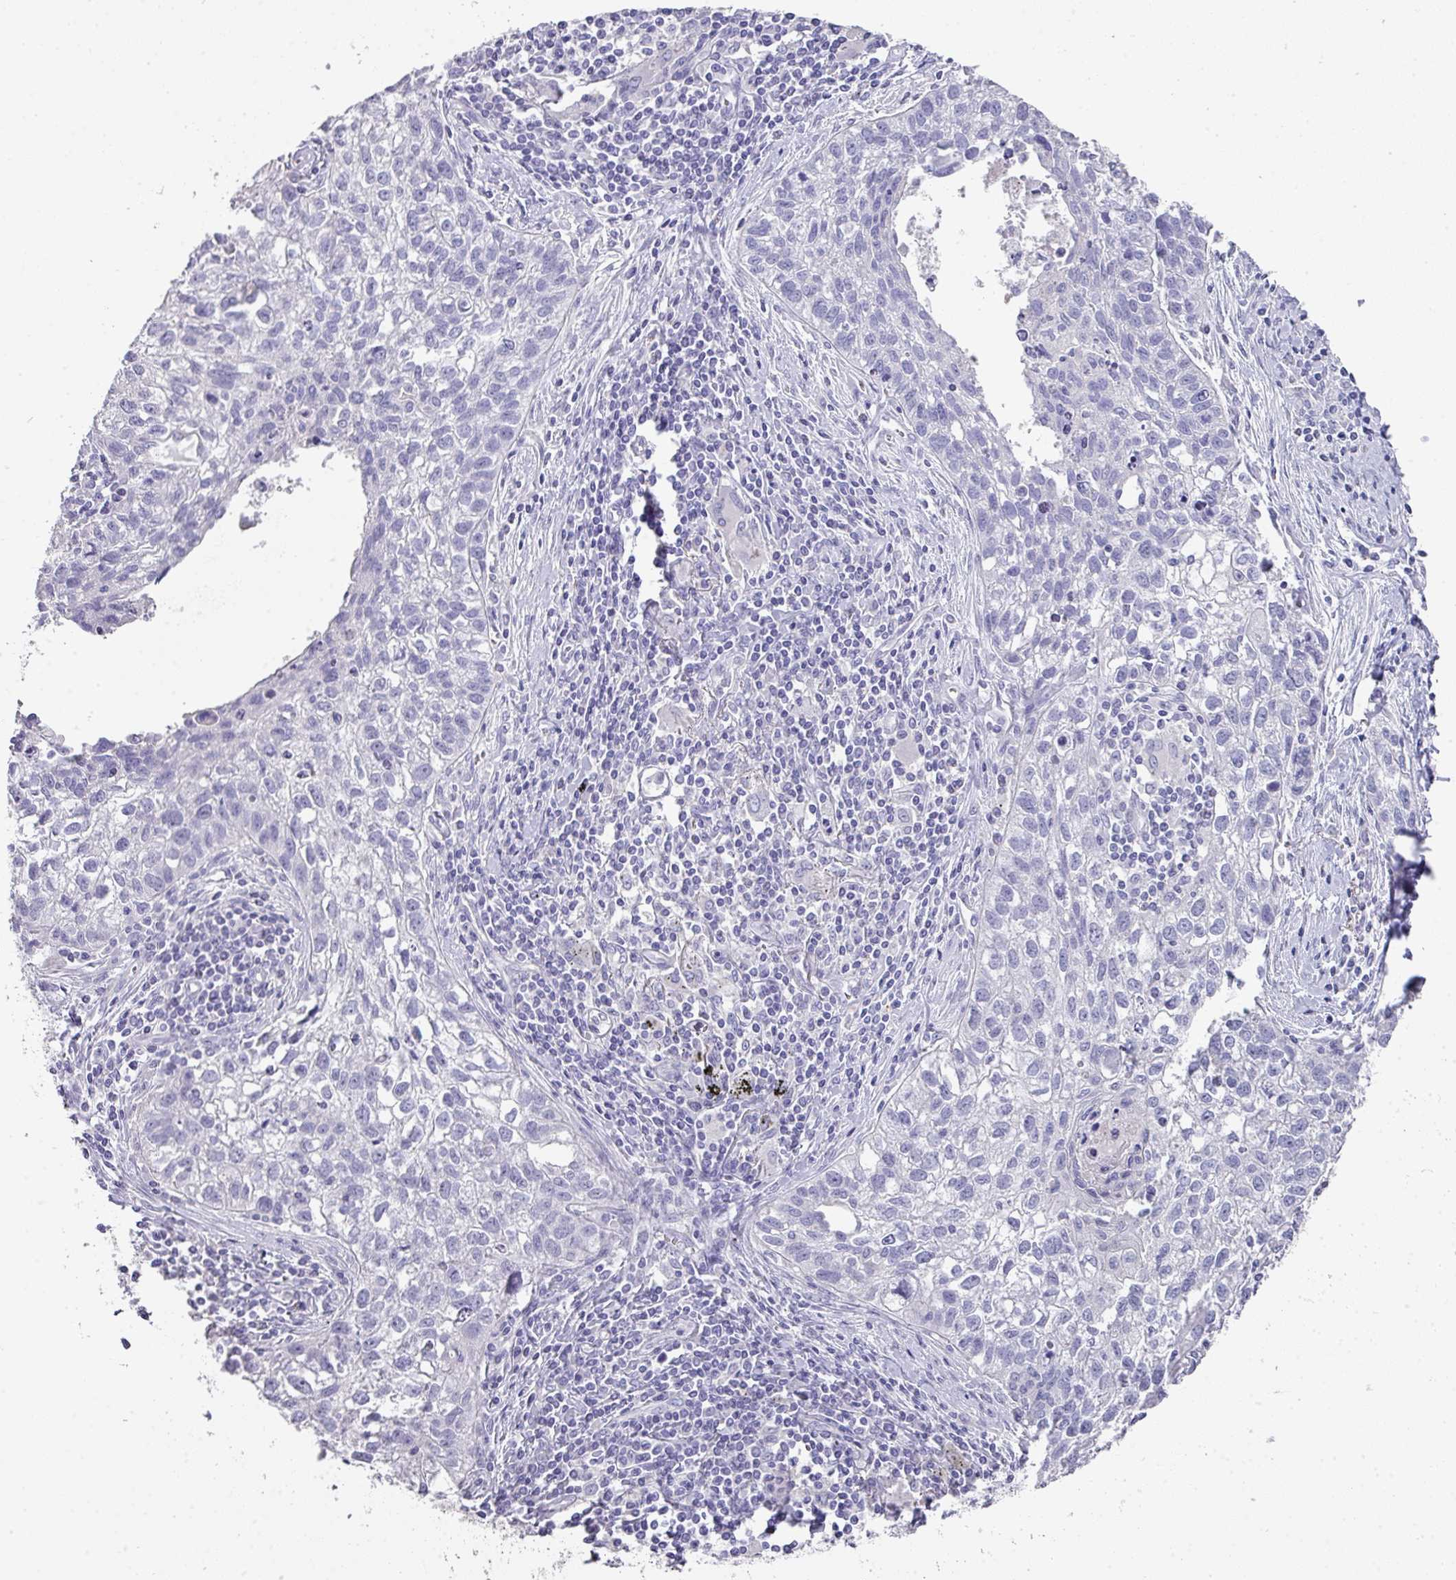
{"staining": {"intensity": "negative", "quantity": "none", "location": "none"}, "tissue": "lung cancer", "cell_type": "Tumor cells", "image_type": "cancer", "snomed": [{"axis": "morphology", "description": "Squamous cell carcinoma, NOS"}, {"axis": "topography", "description": "Lung"}], "caption": "Lung cancer (squamous cell carcinoma) was stained to show a protein in brown. There is no significant positivity in tumor cells.", "gene": "GLI4", "patient": {"sex": "male", "age": 74}}